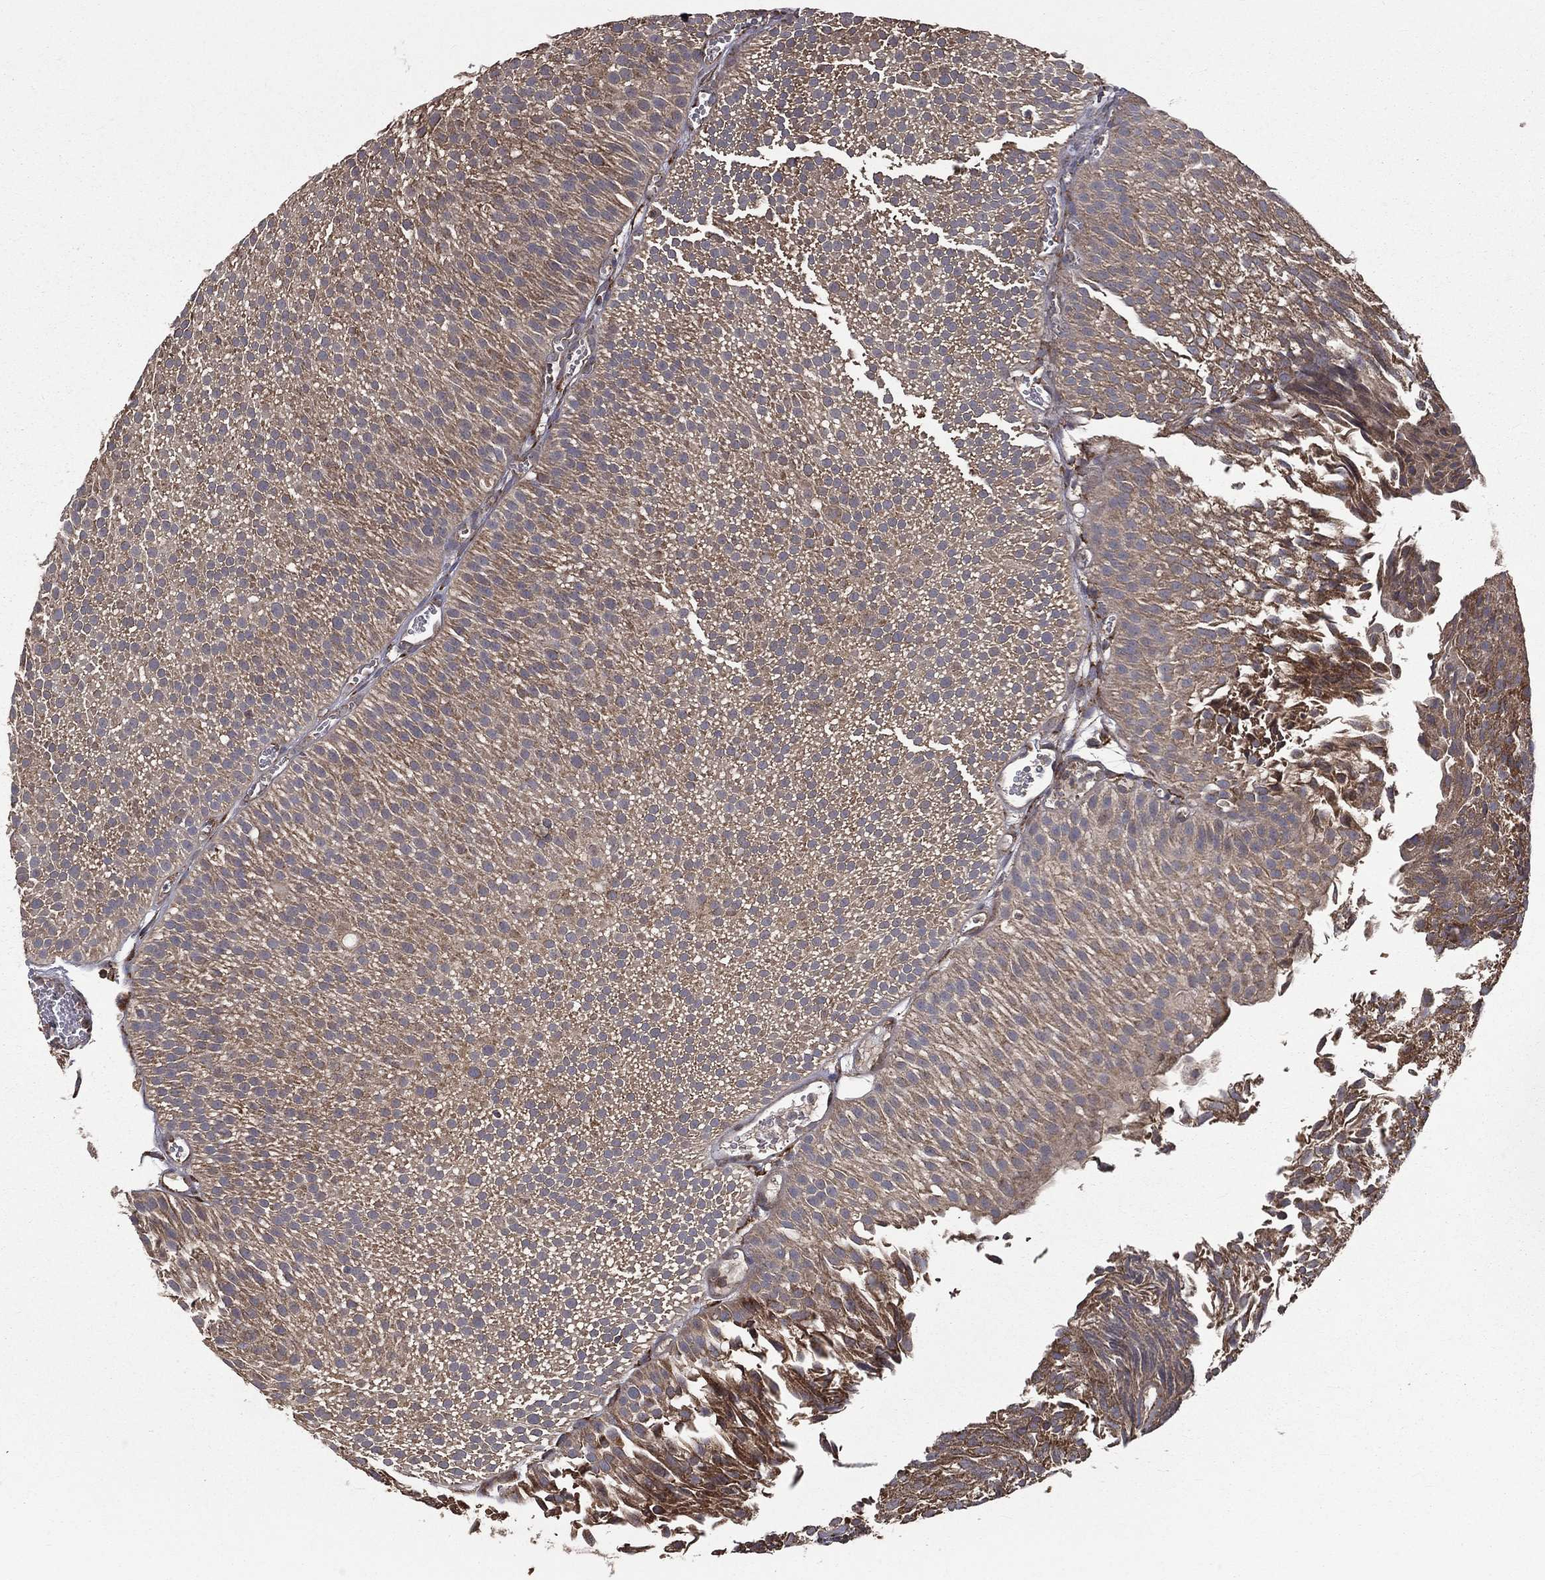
{"staining": {"intensity": "moderate", "quantity": ">75%", "location": "cytoplasmic/membranous"}, "tissue": "urothelial cancer", "cell_type": "Tumor cells", "image_type": "cancer", "snomed": [{"axis": "morphology", "description": "Urothelial carcinoma, Low grade"}, {"axis": "topography", "description": "Urinary bladder"}], "caption": "High-power microscopy captured an immunohistochemistry (IHC) histopathology image of urothelial cancer, revealing moderate cytoplasmic/membranous staining in approximately >75% of tumor cells. The protein of interest is shown in brown color, while the nuclei are stained blue.", "gene": "OLFML1", "patient": {"sex": "male", "age": 65}}